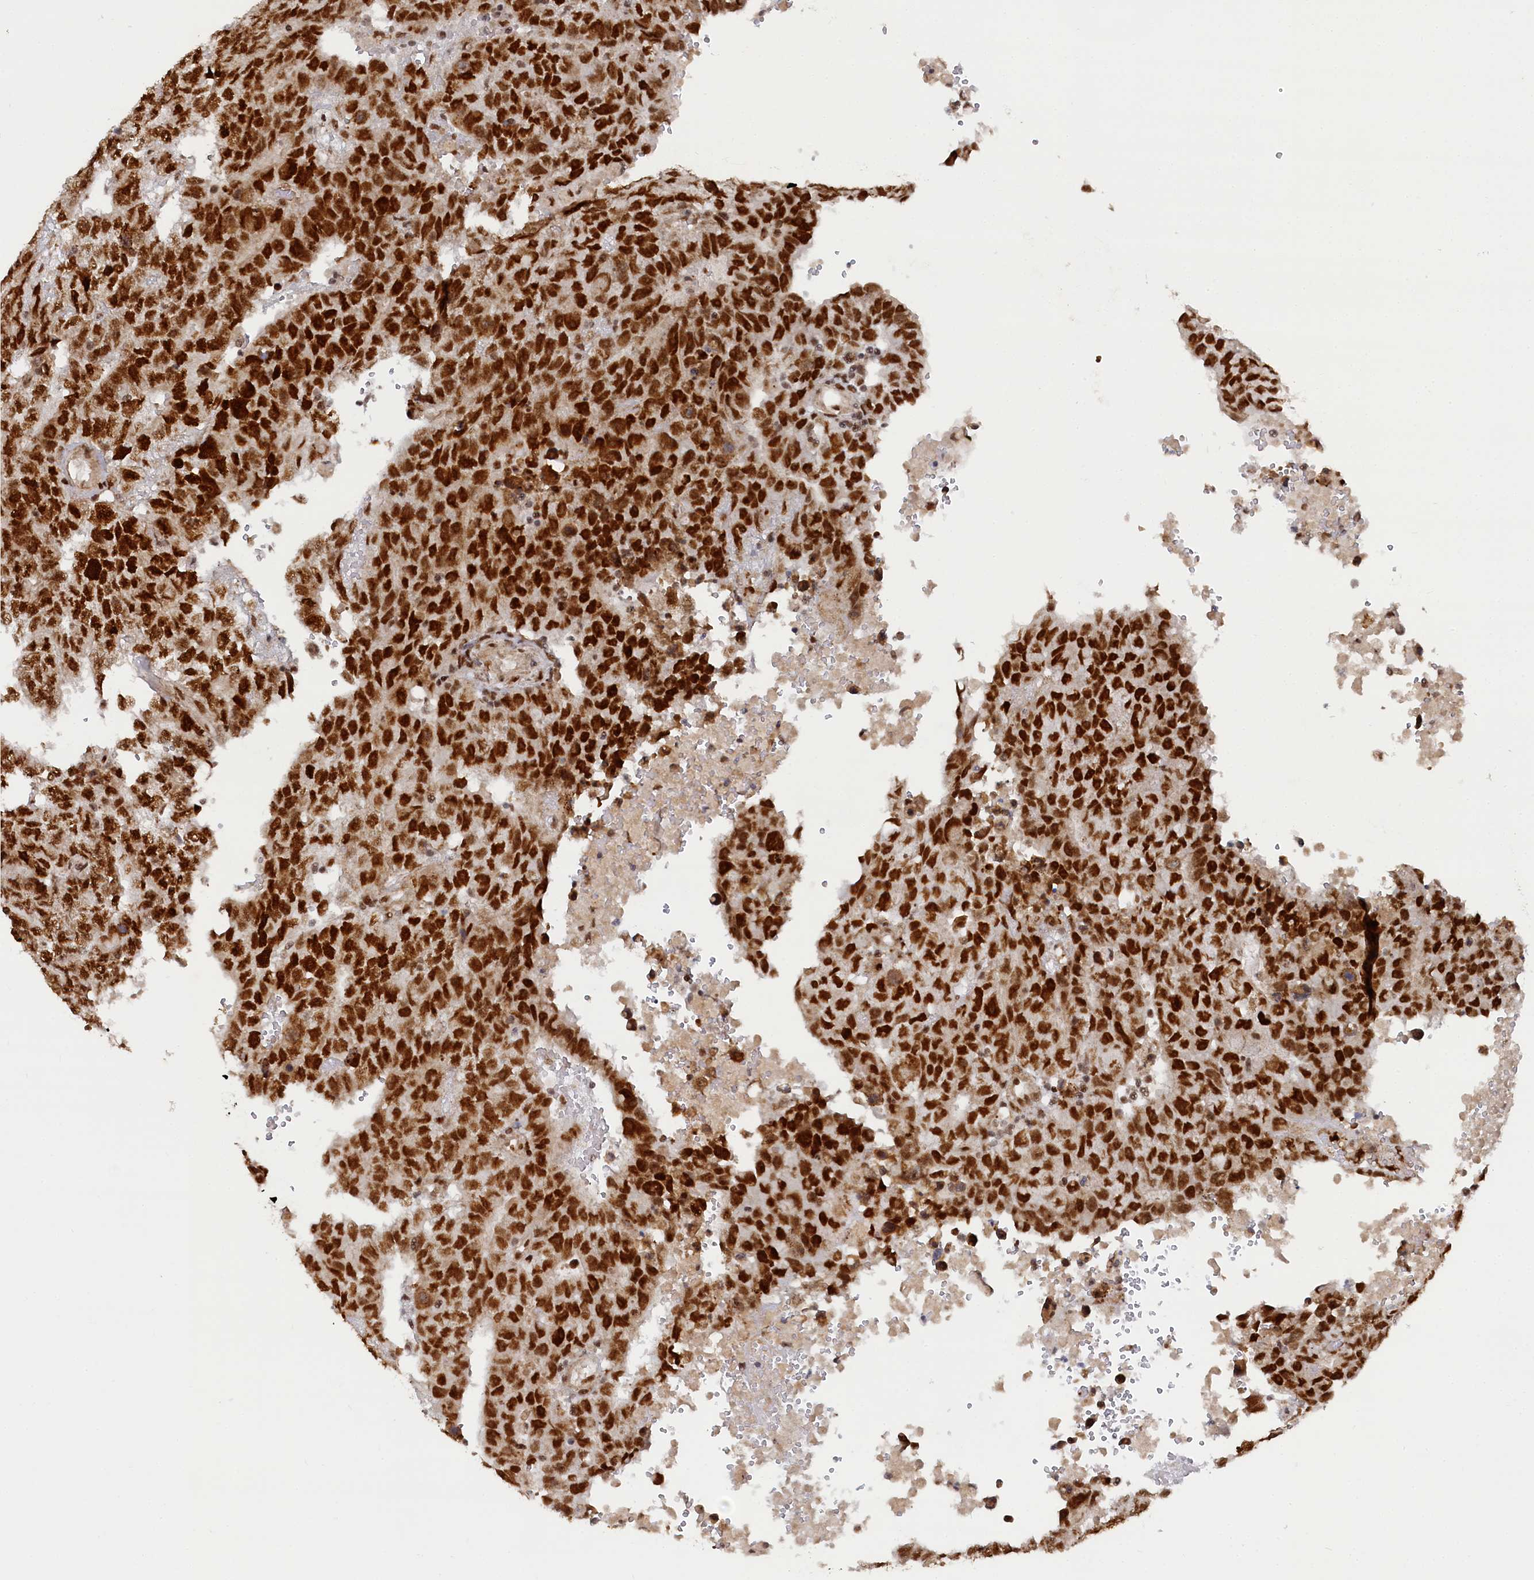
{"staining": {"intensity": "strong", "quantity": ">75%", "location": "nuclear"}, "tissue": "testis cancer", "cell_type": "Tumor cells", "image_type": "cancer", "snomed": [{"axis": "morphology", "description": "Carcinoma, Embryonal, NOS"}, {"axis": "topography", "description": "Testis"}], "caption": "This is an image of immunohistochemistry (IHC) staining of embryonal carcinoma (testis), which shows strong expression in the nuclear of tumor cells.", "gene": "BUB3", "patient": {"sex": "male", "age": 25}}